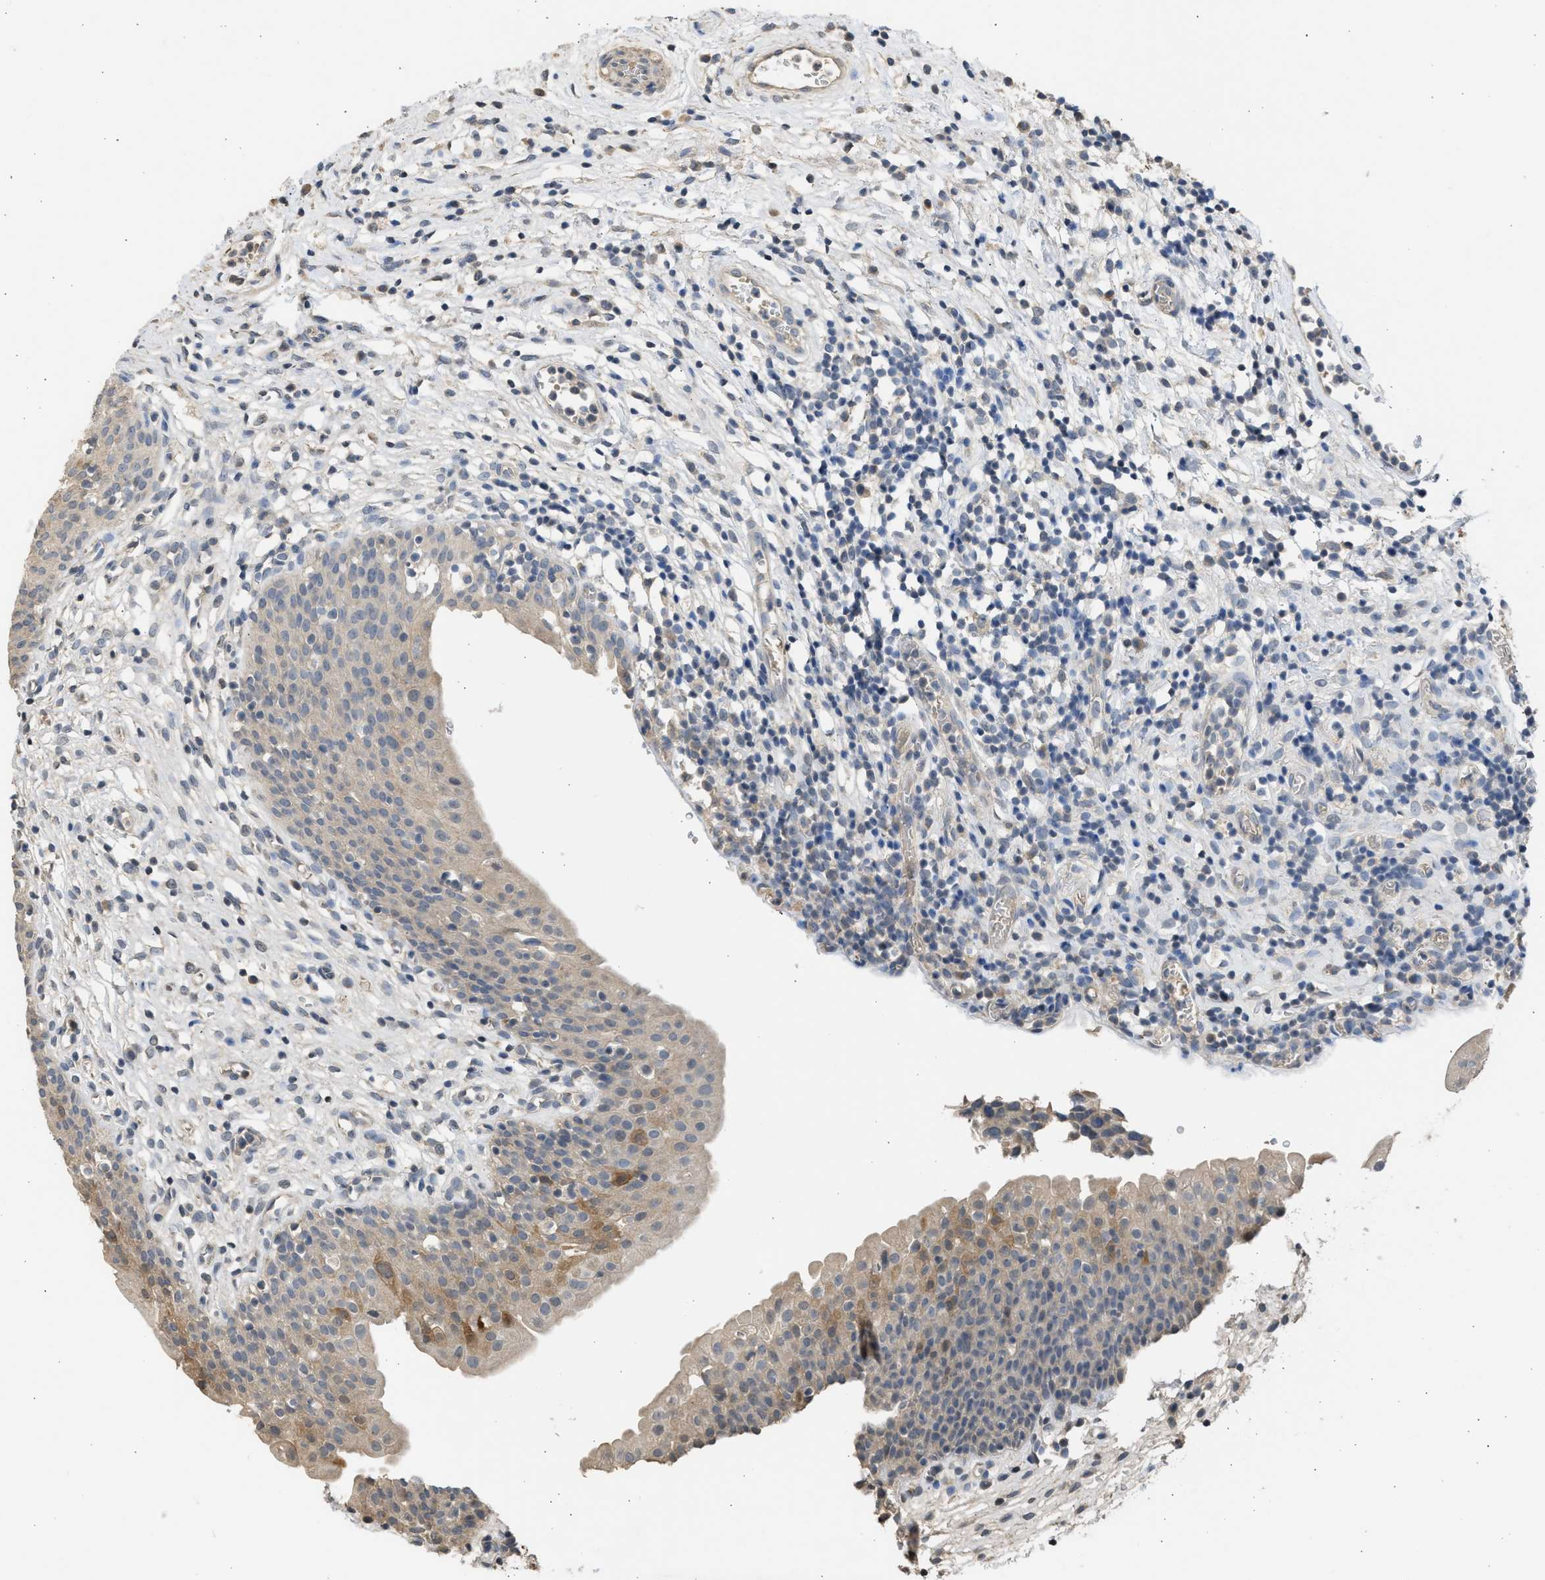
{"staining": {"intensity": "strong", "quantity": "25%-75%", "location": "cytoplasmic/membranous"}, "tissue": "urinary bladder", "cell_type": "Urothelial cells", "image_type": "normal", "snomed": [{"axis": "morphology", "description": "Normal tissue, NOS"}, {"axis": "topography", "description": "Urinary bladder"}], "caption": "DAB immunohistochemical staining of unremarkable human urinary bladder shows strong cytoplasmic/membranous protein staining in about 25%-75% of urothelial cells.", "gene": "SULT2A1", "patient": {"sex": "male", "age": 37}}